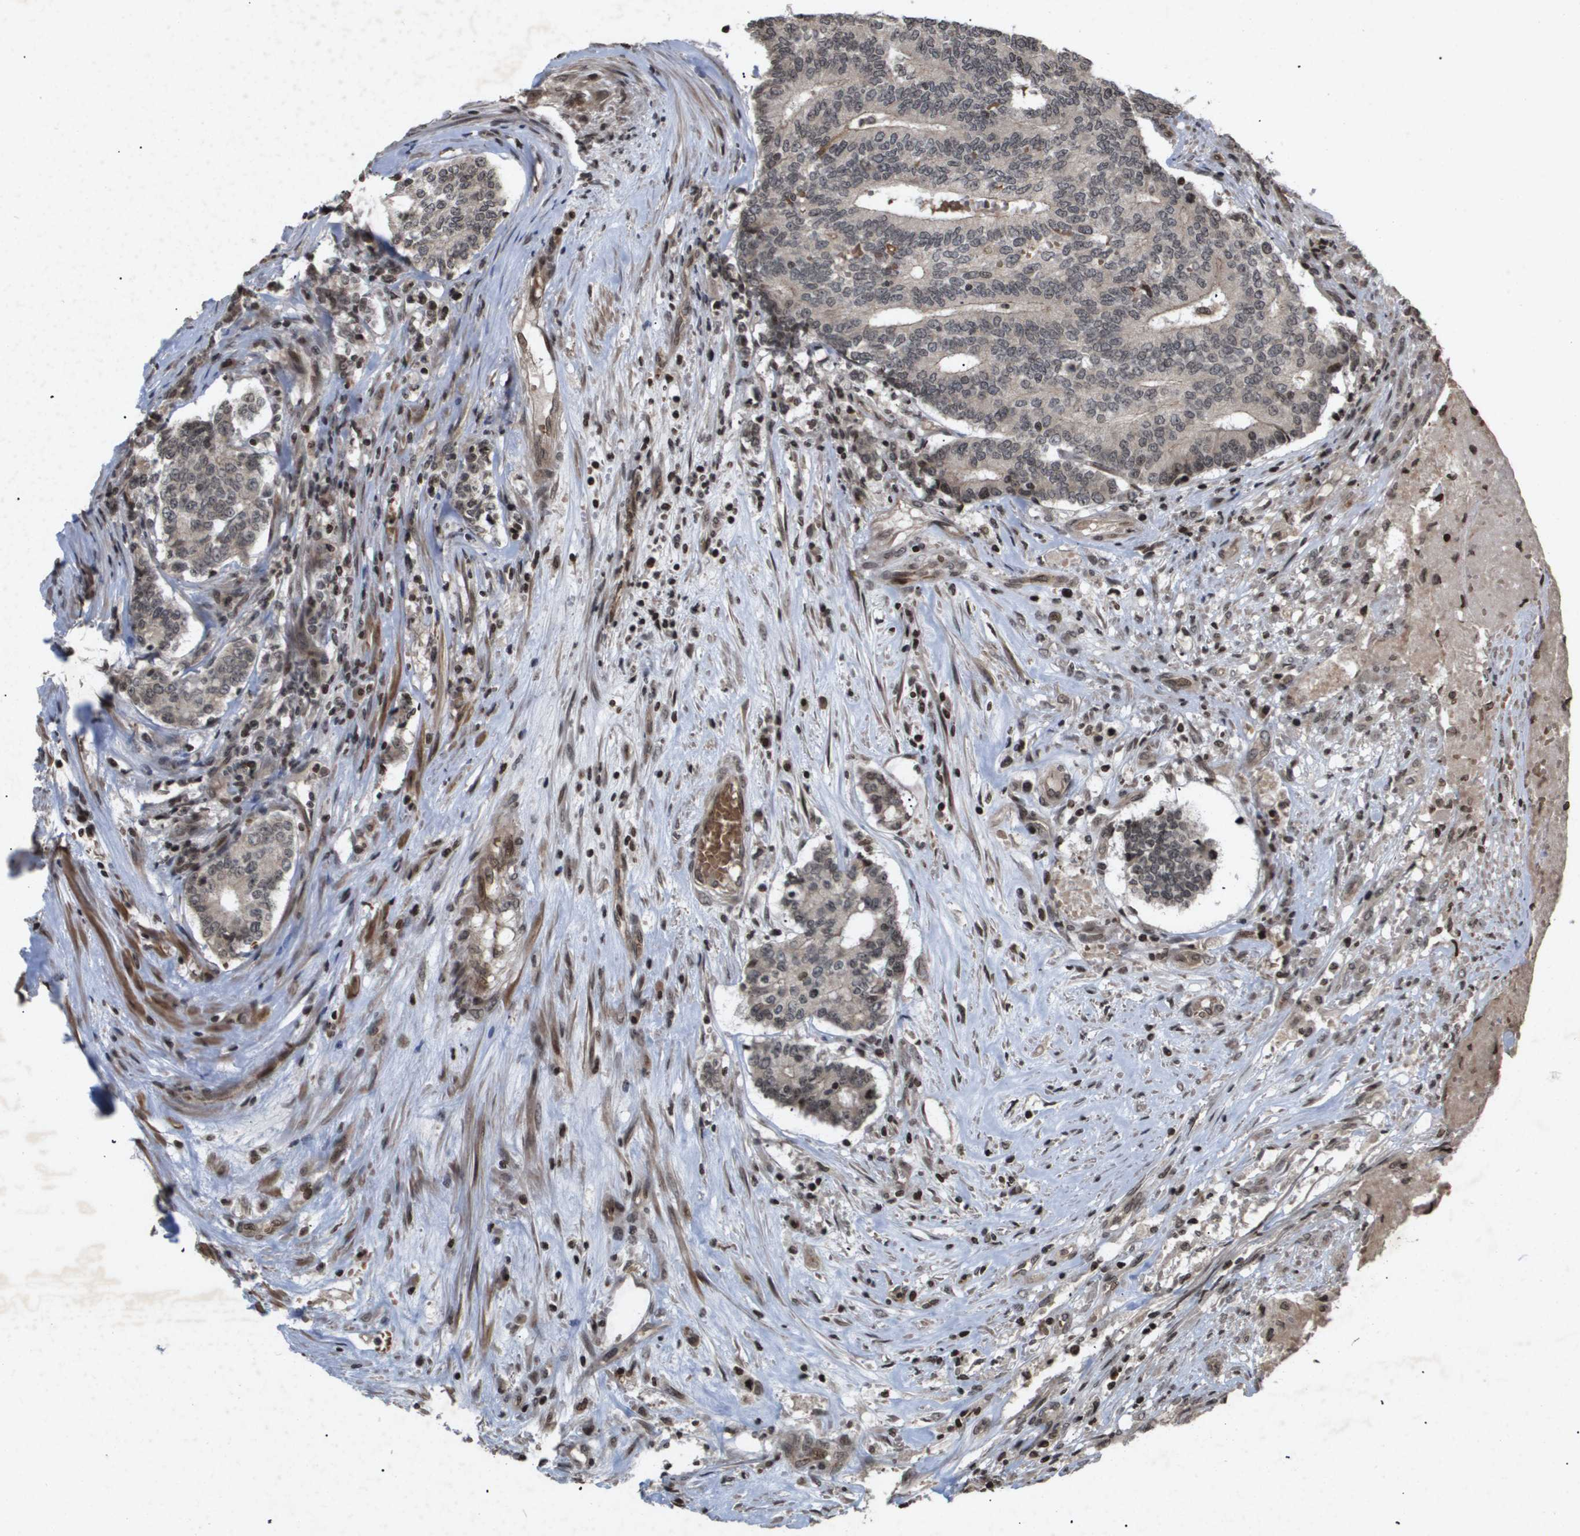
{"staining": {"intensity": "negative", "quantity": "none", "location": "none"}, "tissue": "prostate cancer", "cell_type": "Tumor cells", "image_type": "cancer", "snomed": [{"axis": "morphology", "description": "Normal tissue, NOS"}, {"axis": "morphology", "description": "Adenocarcinoma, High grade"}, {"axis": "topography", "description": "Prostate"}, {"axis": "topography", "description": "Seminal veicle"}], "caption": "Tumor cells are negative for protein expression in human prostate cancer. The staining is performed using DAB (3,3'-diaminobenzidine) brown chromogen with nuclei counter-stained in using hematoxylin.", "gene": "HSPA6", "patient": {"sex": "male", "age": 55}}